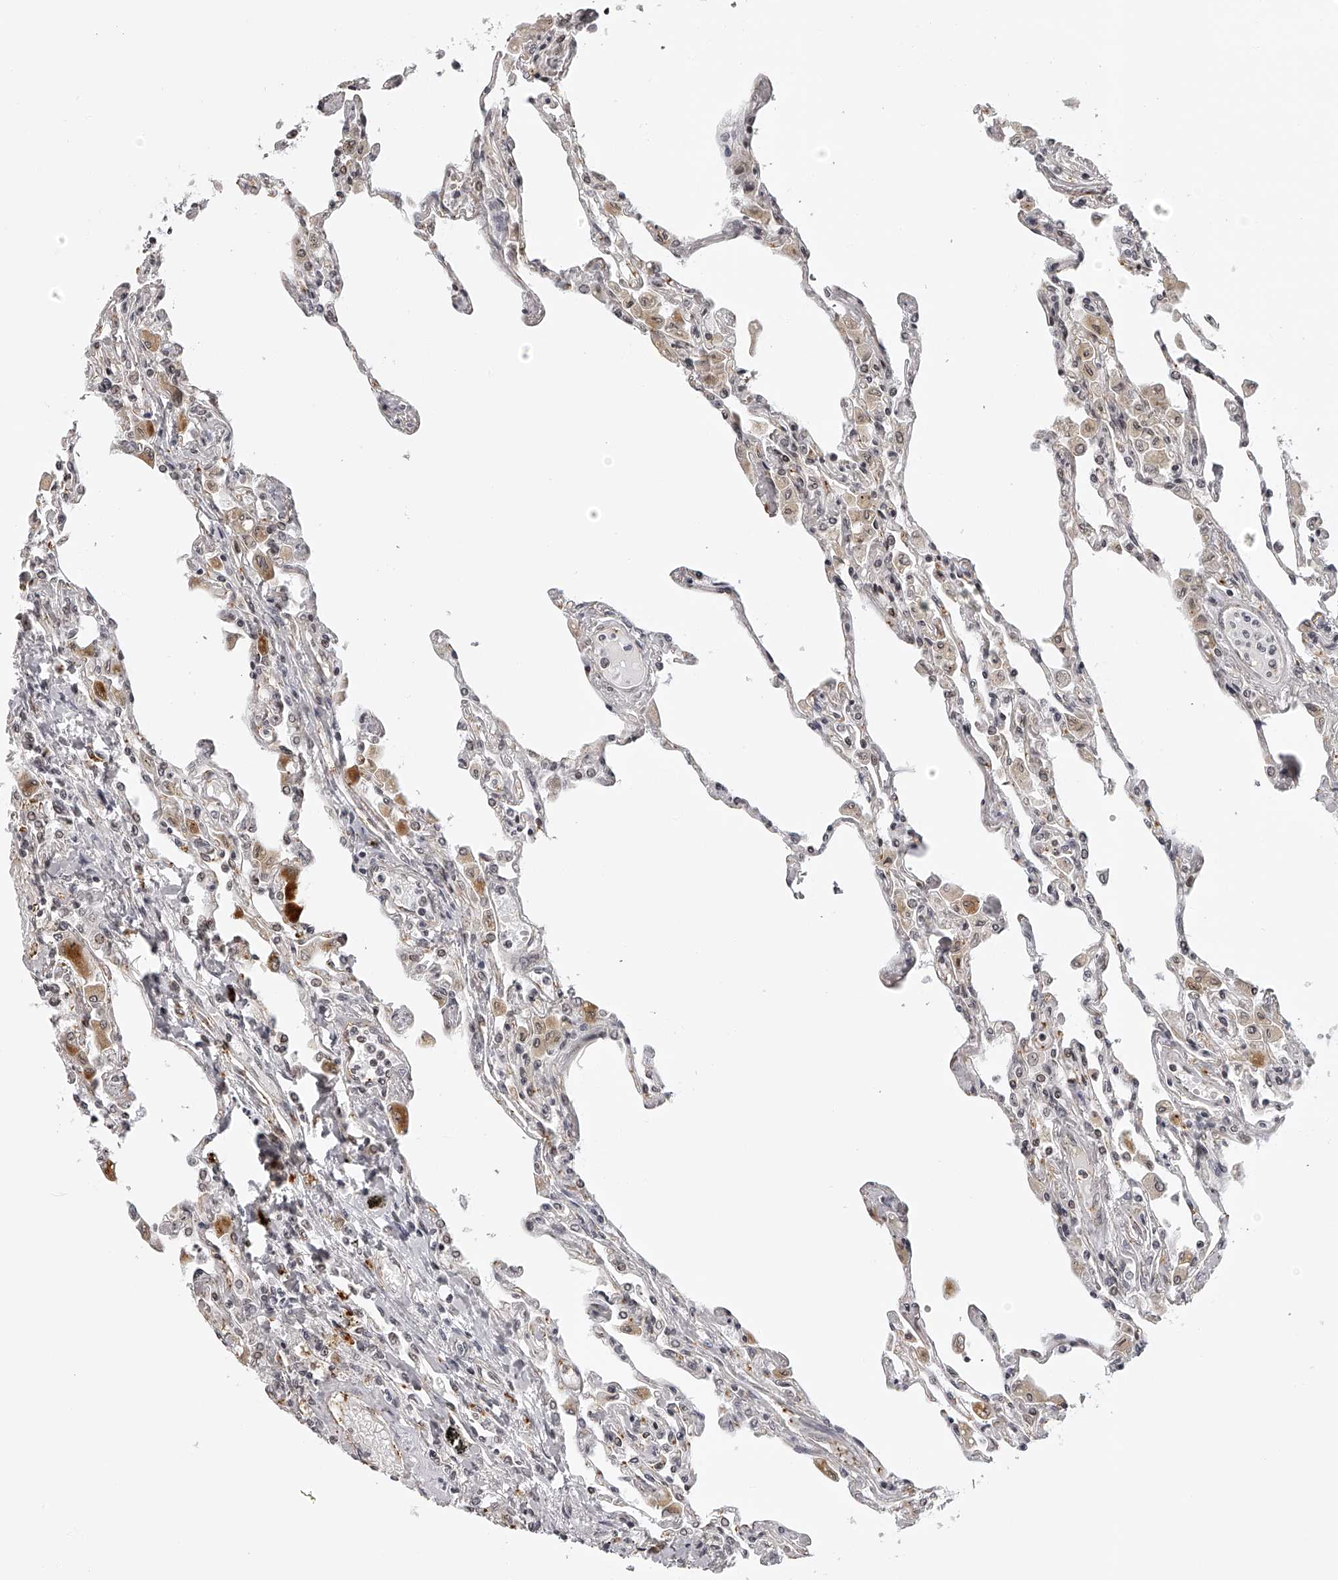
{"staining": {"intensity": "negative", "quantity": "none", "location": "none"}, "tissue": "lung", "cell_type": "Alveolar cells", "image_type": "normal", "snomed": [{"axis": "morphology", "description": "Normal tissue, NOS"}, {"axis": "topography", "description": "Bronchus"}, {"axis": "topography", "description": "Lung"}], "caption": "IHC image of unremarkable lung: lung stained with DAB reveals no significant protein positivity in alveolar cells. (DAB immunohistochemistry visualized using brightfield microscopy, high magnification).", "gene": "ODF2L", "patient": {"sex": "female", "age": 49}}